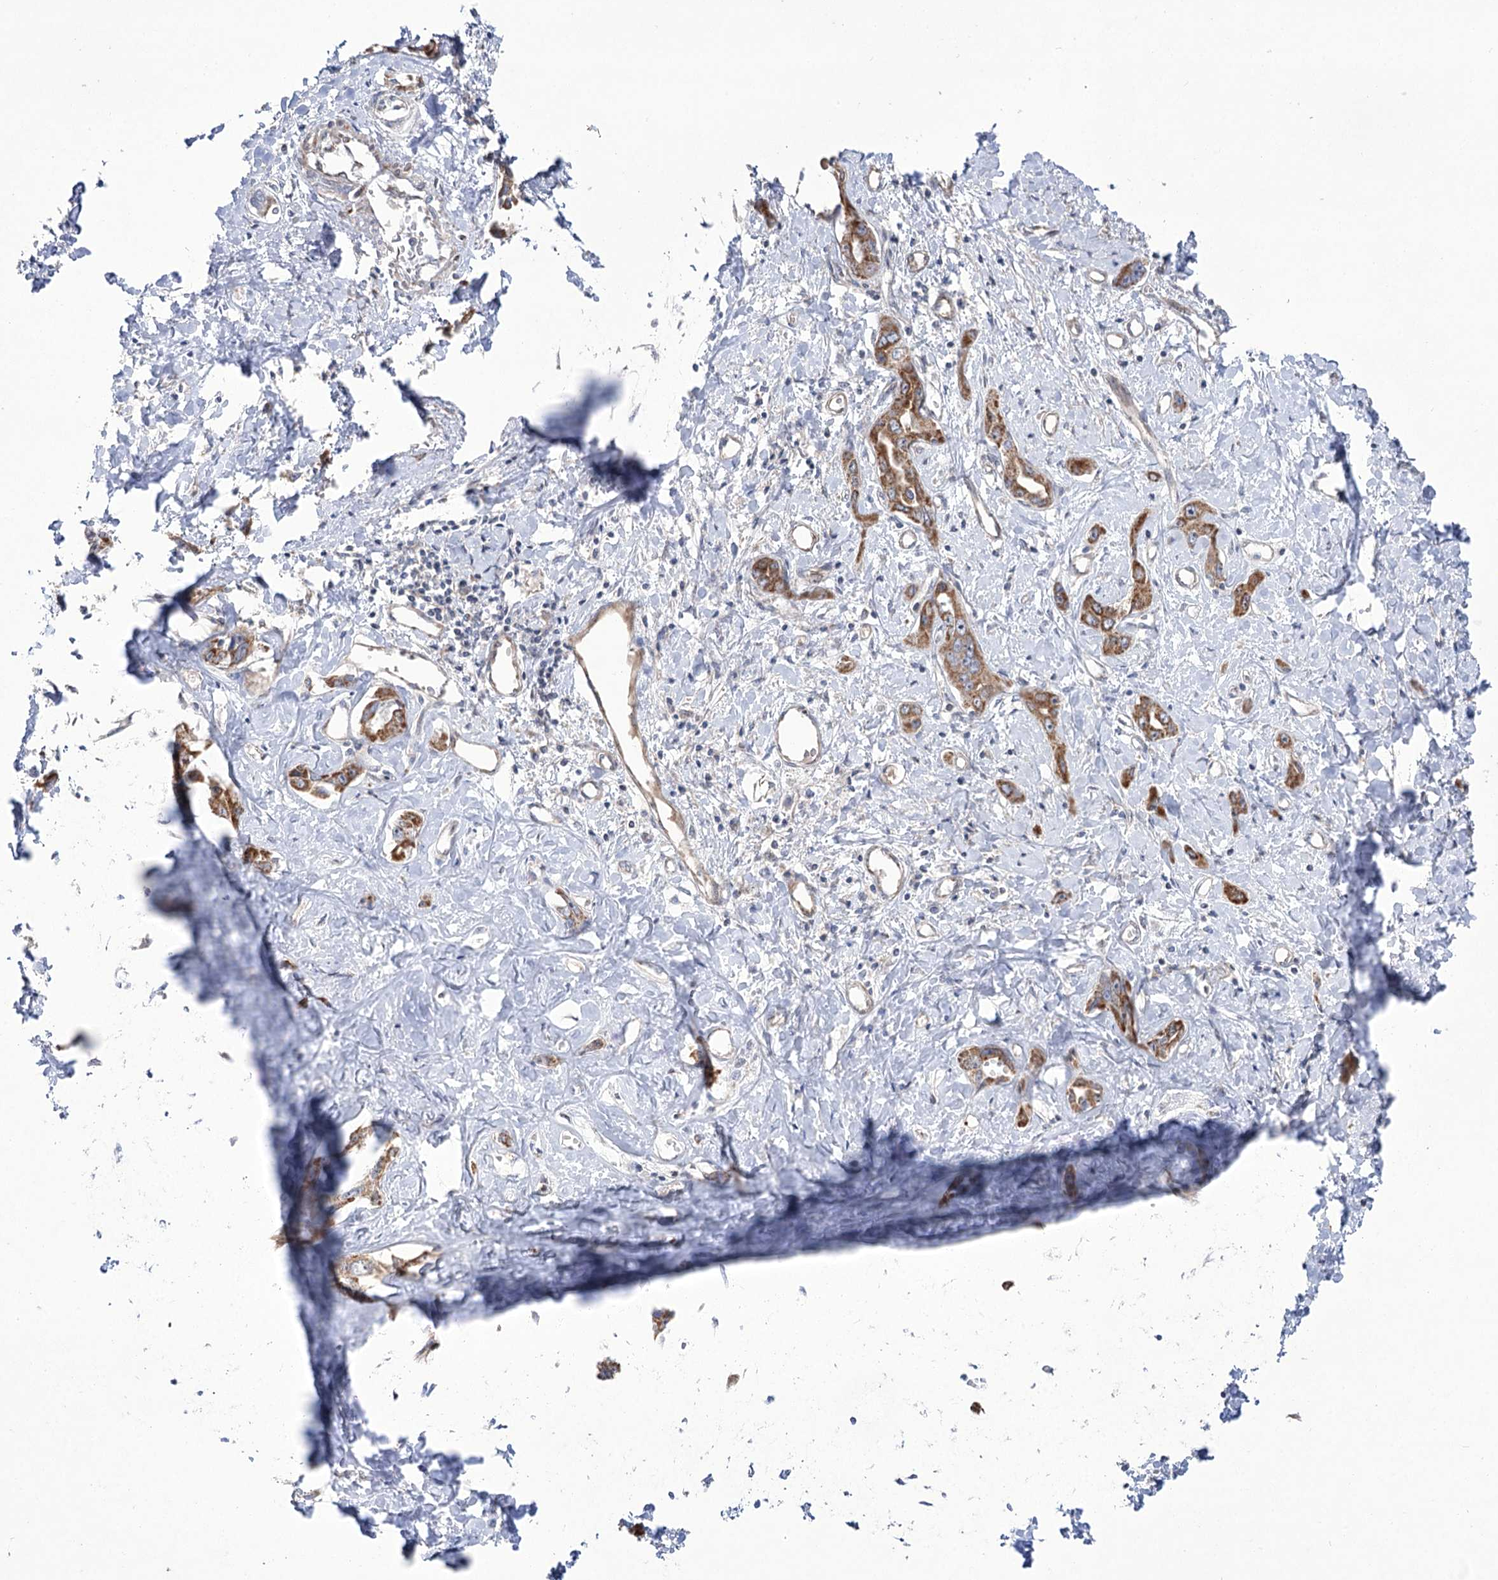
{"staining": {"intensity": "moderate", "quantity": ">75%", "location": "cytoplasmic/membranous"}, "tissue": "liver cancer", "cell_type": "Tumor cells", "image_type": "cancer", "snomed": [{"axis": "morphology", "description": "Cholangiocarcinoma"}, {"axis": "topography", "description": "Liver"}], "caption": "Liver cholangiocarcinoma stained with DAB IHC reveals medium levels of moderate cytoplasmic/membranous positivity in approximately >75% of tumor cells.", "gene": "ECHDC3", "patient": {"sex": "male", "age": 59}}